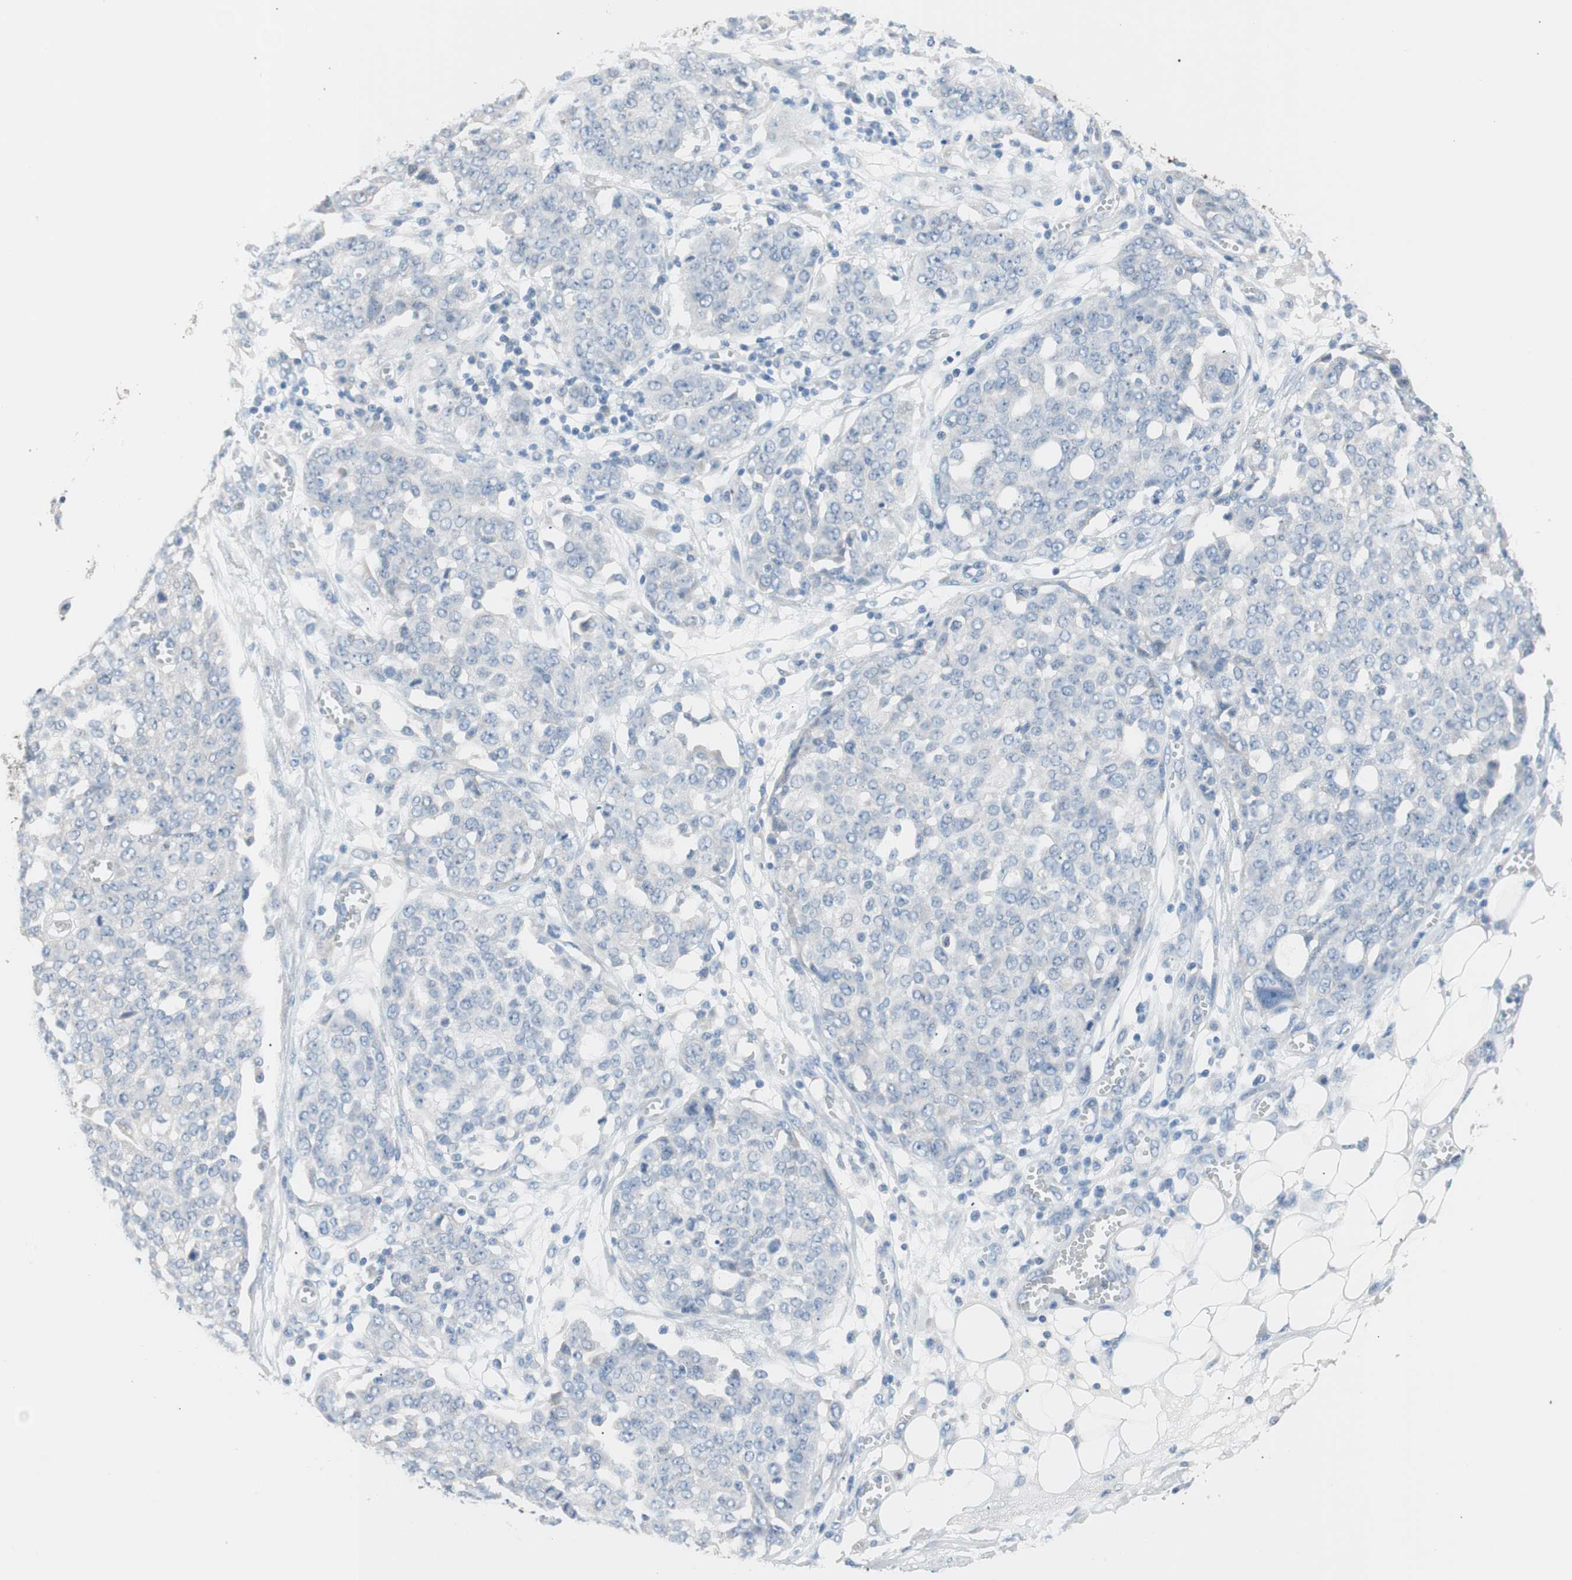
{"staining": {"intensity": "negative", "quantity": "none", "location": "none"}, "tissue": "ovarian cancer", "cell_type": "Tumor cells", "image_type": "cancer", "snomed": [{"axis": "morphology", "description": "Cystadenocarcinoma, serous, NOS"}, {"axis": "topography", "description": "Soft tissue"}, {"axis": "topography", "description": "Ovary"}], "caption": "Ovarian cancer (serous cystadenocarcinoma) stained for a protein using immunohistochemistry displays no staining tumor cells.", "gene": "VIL1", "patient": {"sex": "female", "age": 57}}